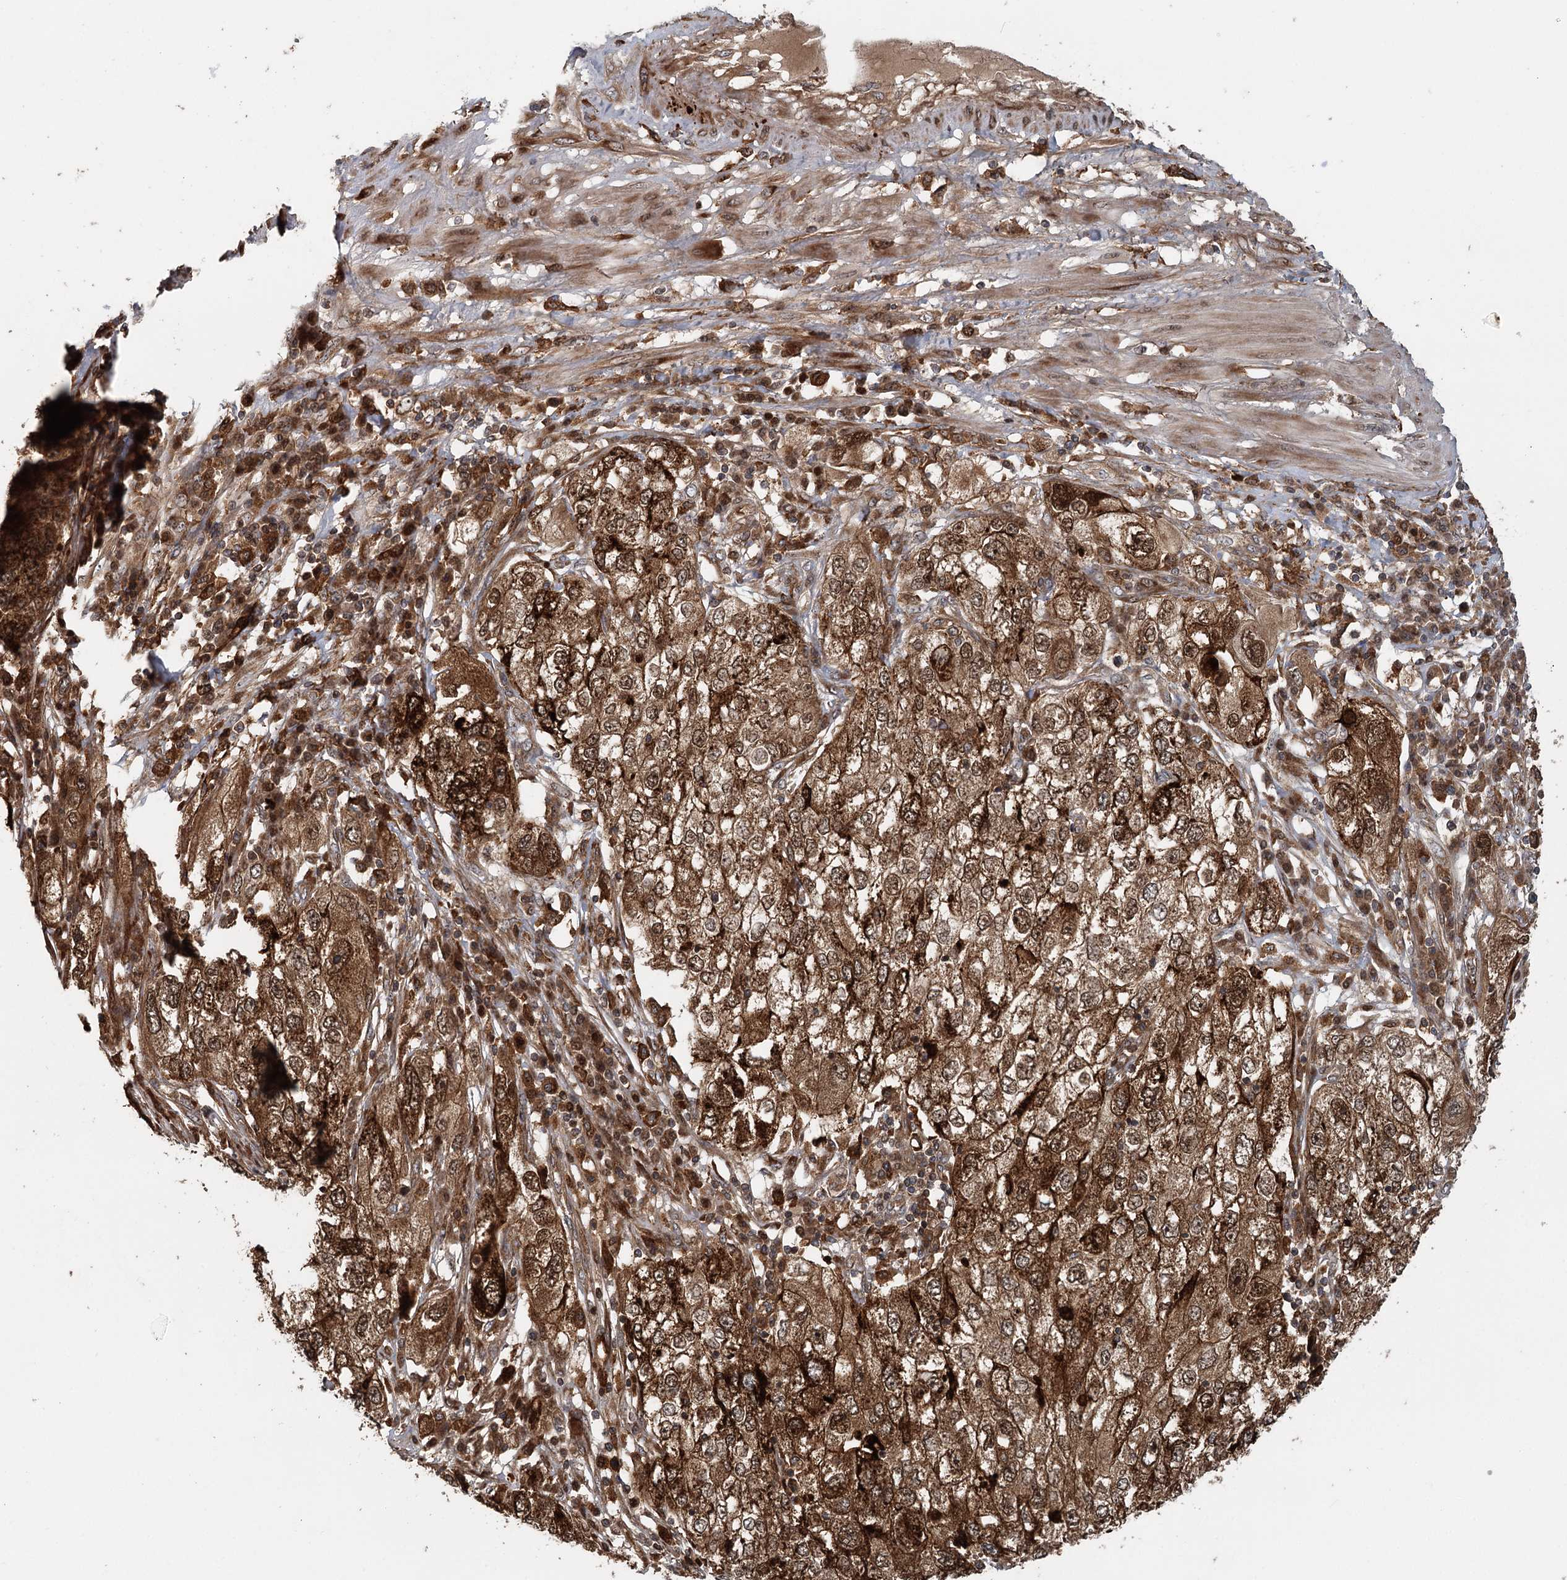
{"staining": {"intensity": "strong", "quantity": ">75%", "location": "cytoplasmic/membranous,nuclear"}, "tissue": "endometrial cancer", "cell_type": "Tumor cells", "image_type": "cancer", "snomed": [{"axis": "morphology", "description": "Adenocarcinoma, NOS"}, {"axis": "topography", "description": "Endometrium"}], "caption": "Human endometrial cancer stained for a protein (brown) shows strong cytoplasmic/membranous and nuclear positive staining in about >75% of tumor cells.", "gene": "RNF111", "patient": {"sex": "female", "age": 49}}